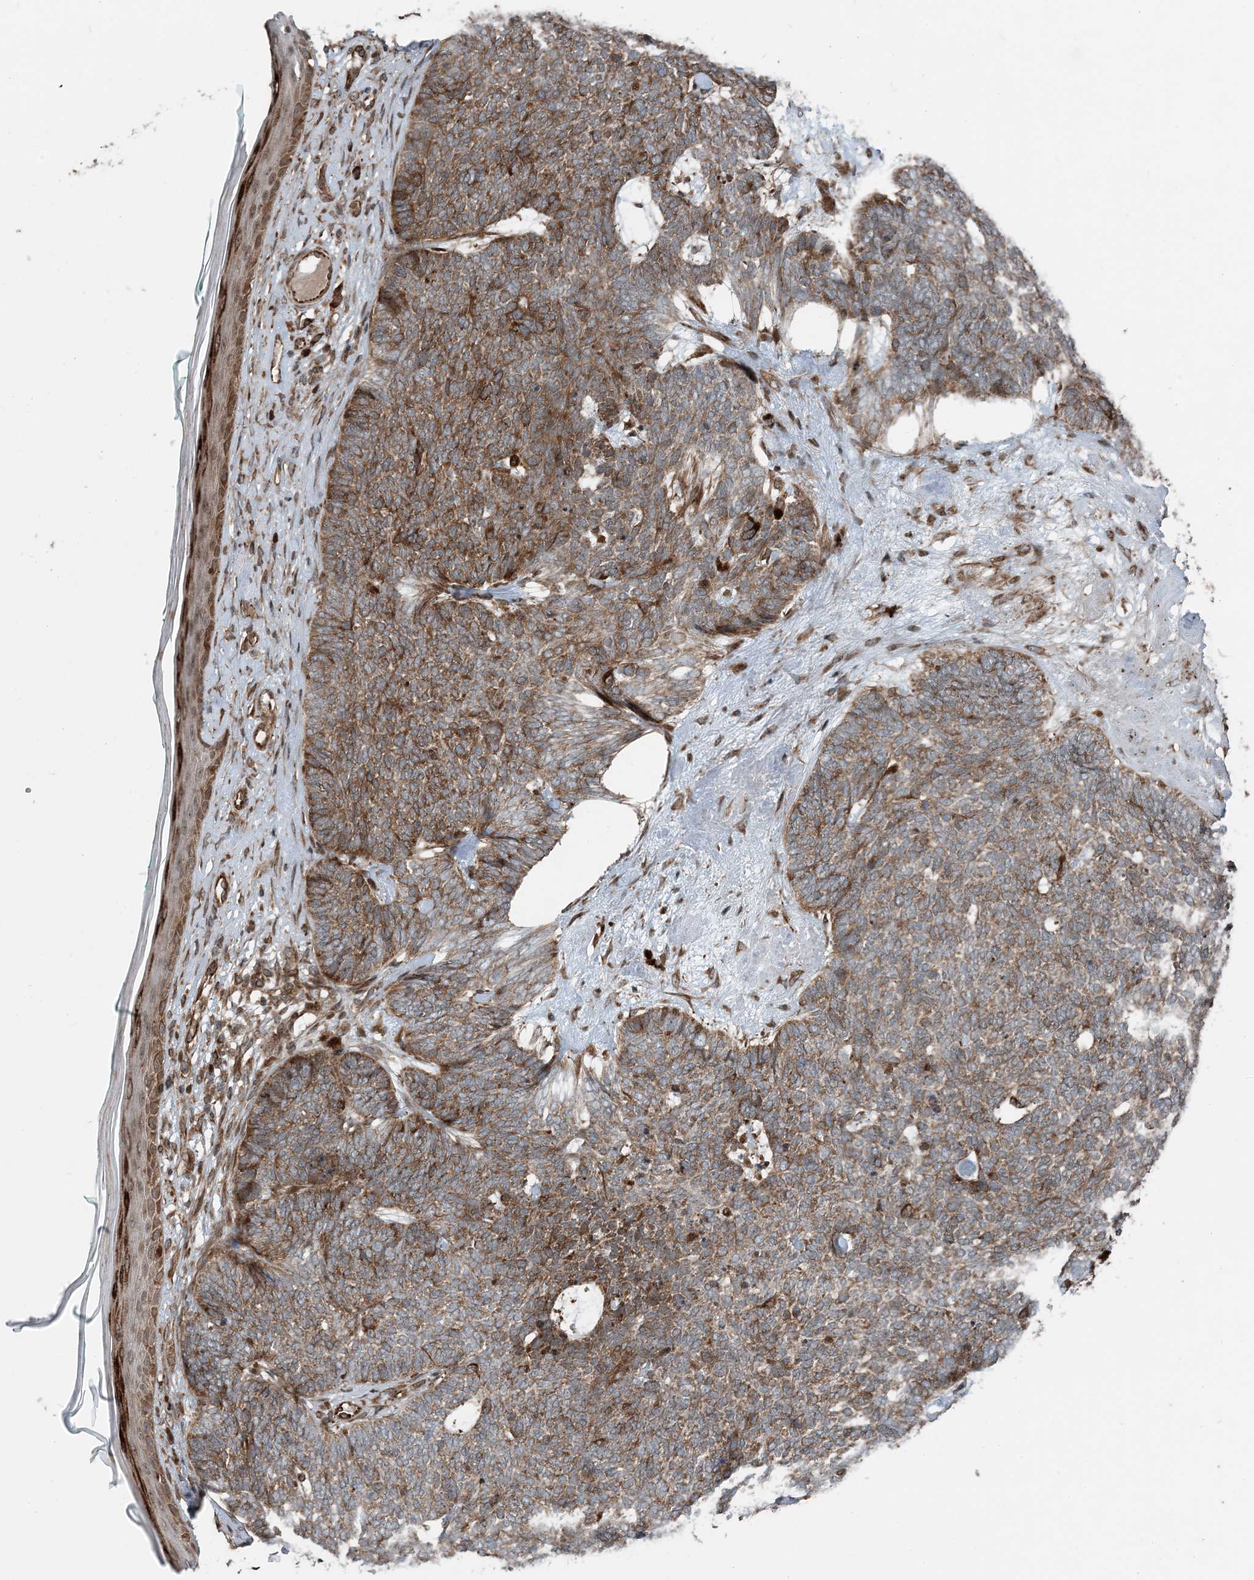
{"staining": {"intensity": "moderate", "quantity": ">75%", "location": "cytoplasmic/membranous"}, "tissue": "skin cancer", "cell_type": "Tumor cells", "image_type": "cancer", "snomed": [{"axis": "morphology", "description": "Basal cell carcinoma"}, {"axis": "topography", "description": "Skin"}], "caption": "There is medium levels of moderate cytoplasmic/membranous expression in tumor cells of skin basal cell carcinoma, as demonstrated by immunohistochemical staining (brown color).", "gene": "EDEM2", "patient": {"sex": "female", "age": 84}}